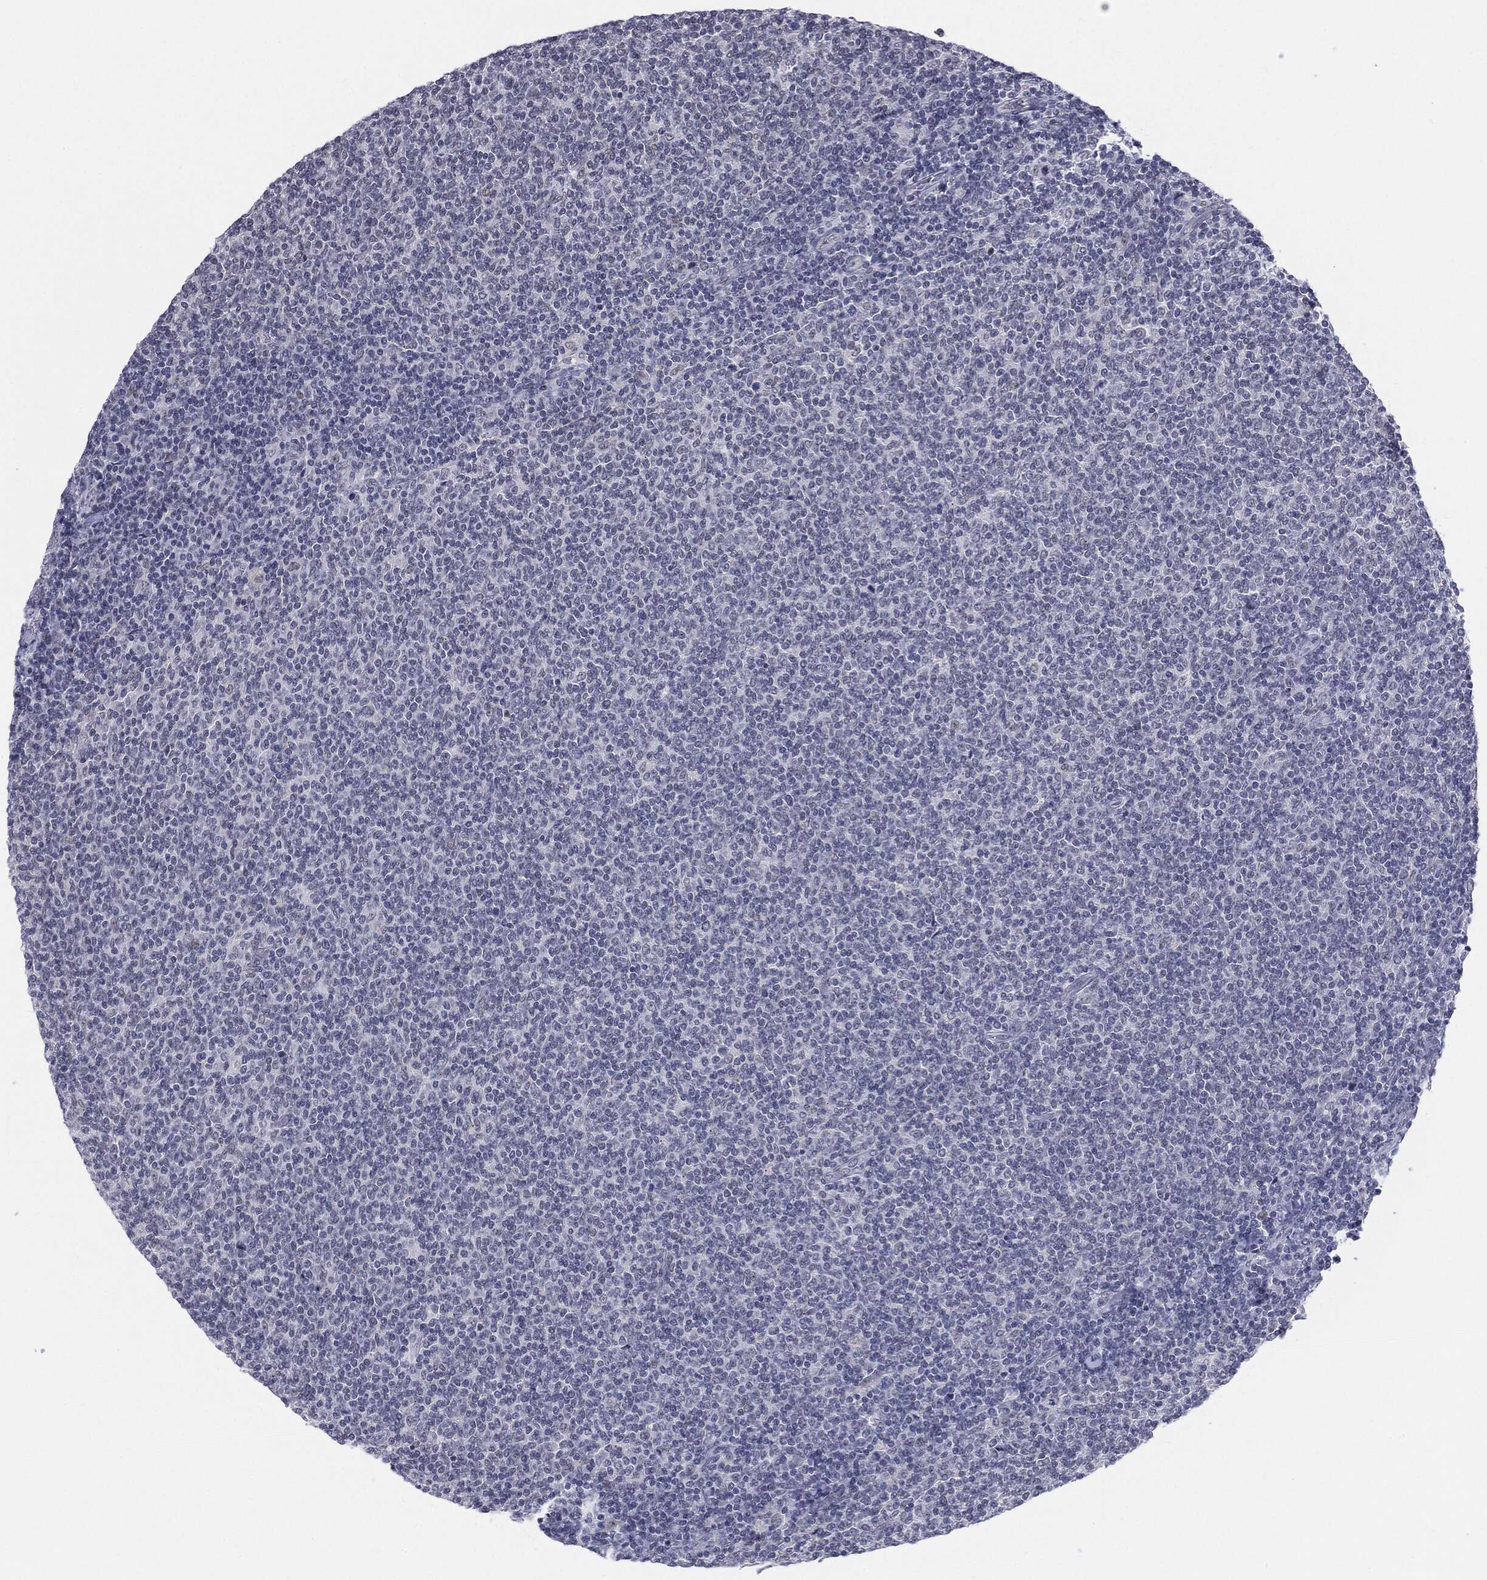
{"staining": {"intensity": "negative", "quantity": "none", "location": "none"}, "tissue": "lymphoma", "cell_type": "Tumor cells", "image_type": "cancer", "snomed": [{"axis": "morphology", "description": "Malignant lymphoma, non-Hodgkin's type, Low grade"}, {"axis": "topography", "description": "Lymph node"}], "caption": "Low-grade malignant lymphoma, non-Hodgkin's type was stained to show a protein in brown. There is no significant staining in tumor cells.", "gene": "SLC5A5", "patient": {"sex": "male", "age": 52}}